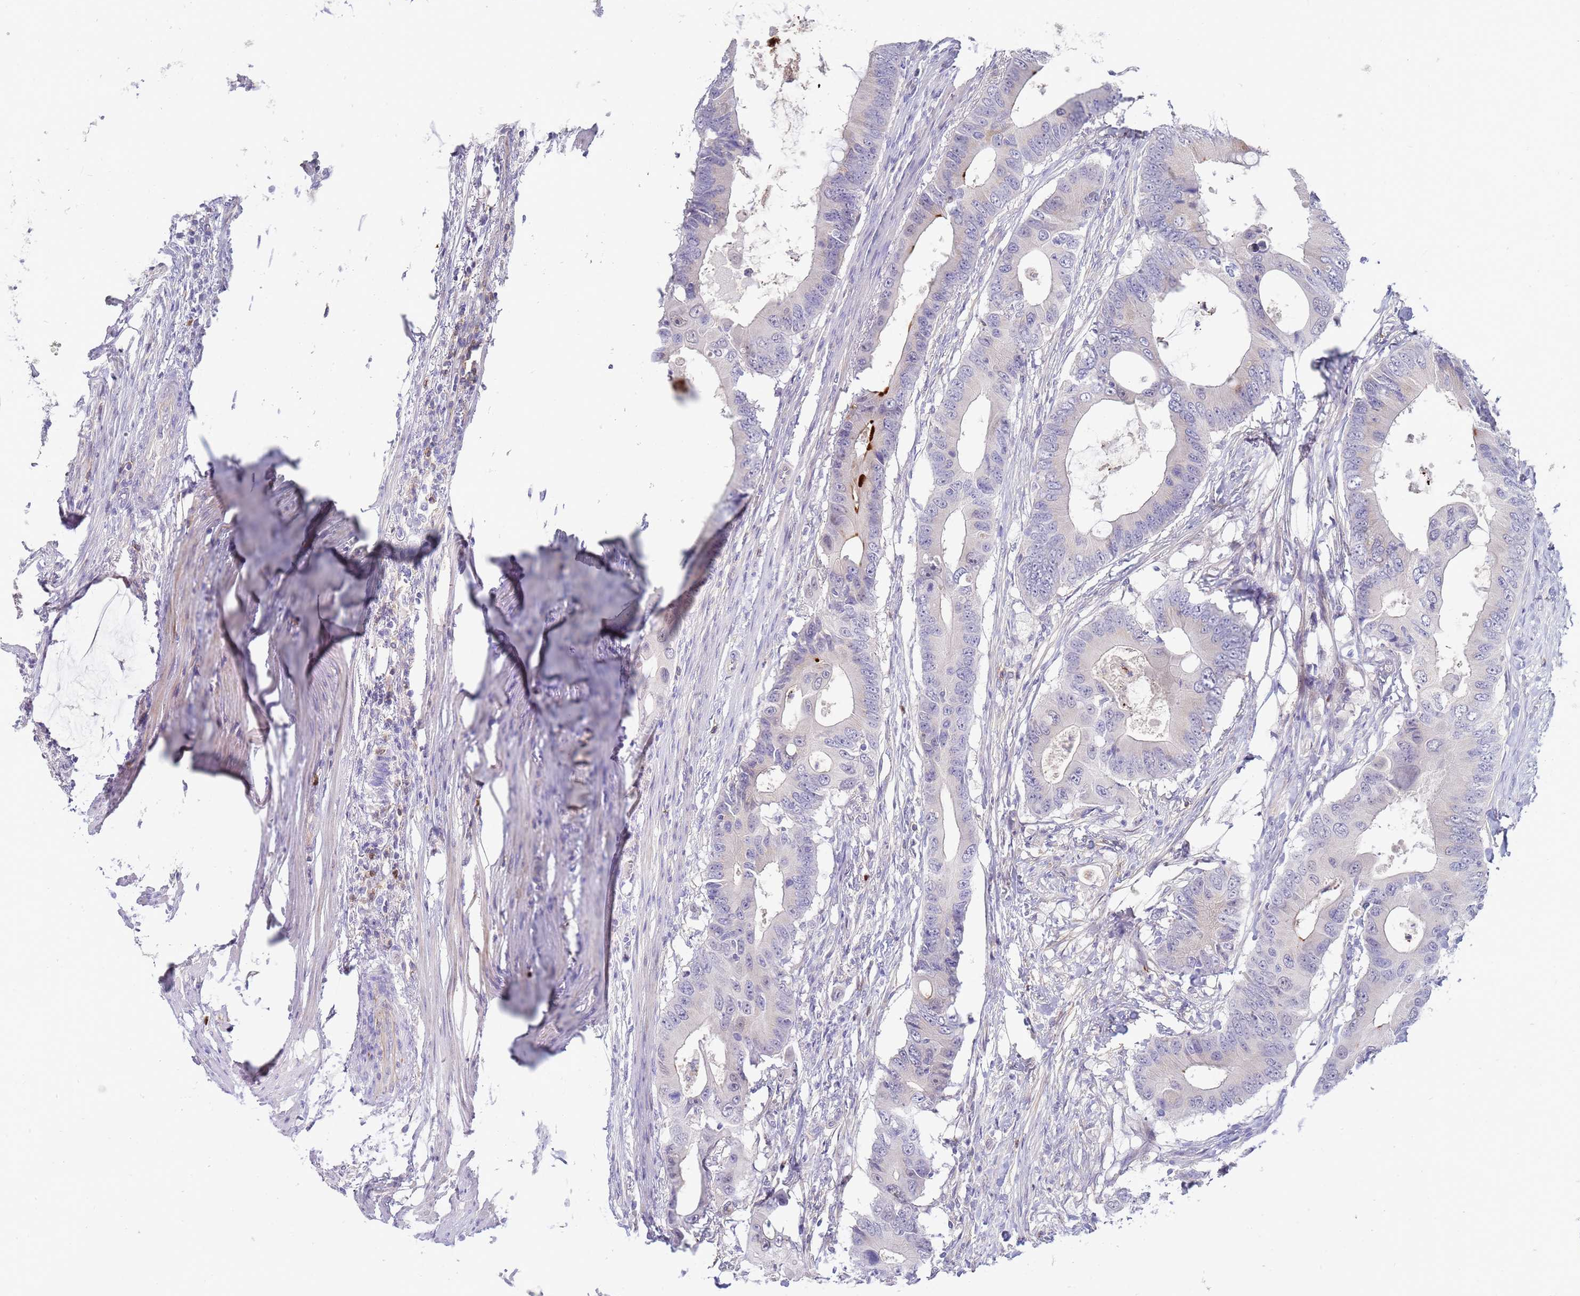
{"staining": {"intensity": "negative", "quantity": "none", "location": "none"}, "tissue": "colorectal cancer", "cell_type": "Tumor cells", "image_type": "cancer", "snomed": [{"axis": "morphology", "description": "Adenocarcinoma, NOS"}, {"axis": "topography", "description": "Colon"}], "caption": "The histopathology image demonstrates no staining of tumor cells in colorectal cancer.", "gene": "STK25", "patient": {"sex": "male", "age": 71}}